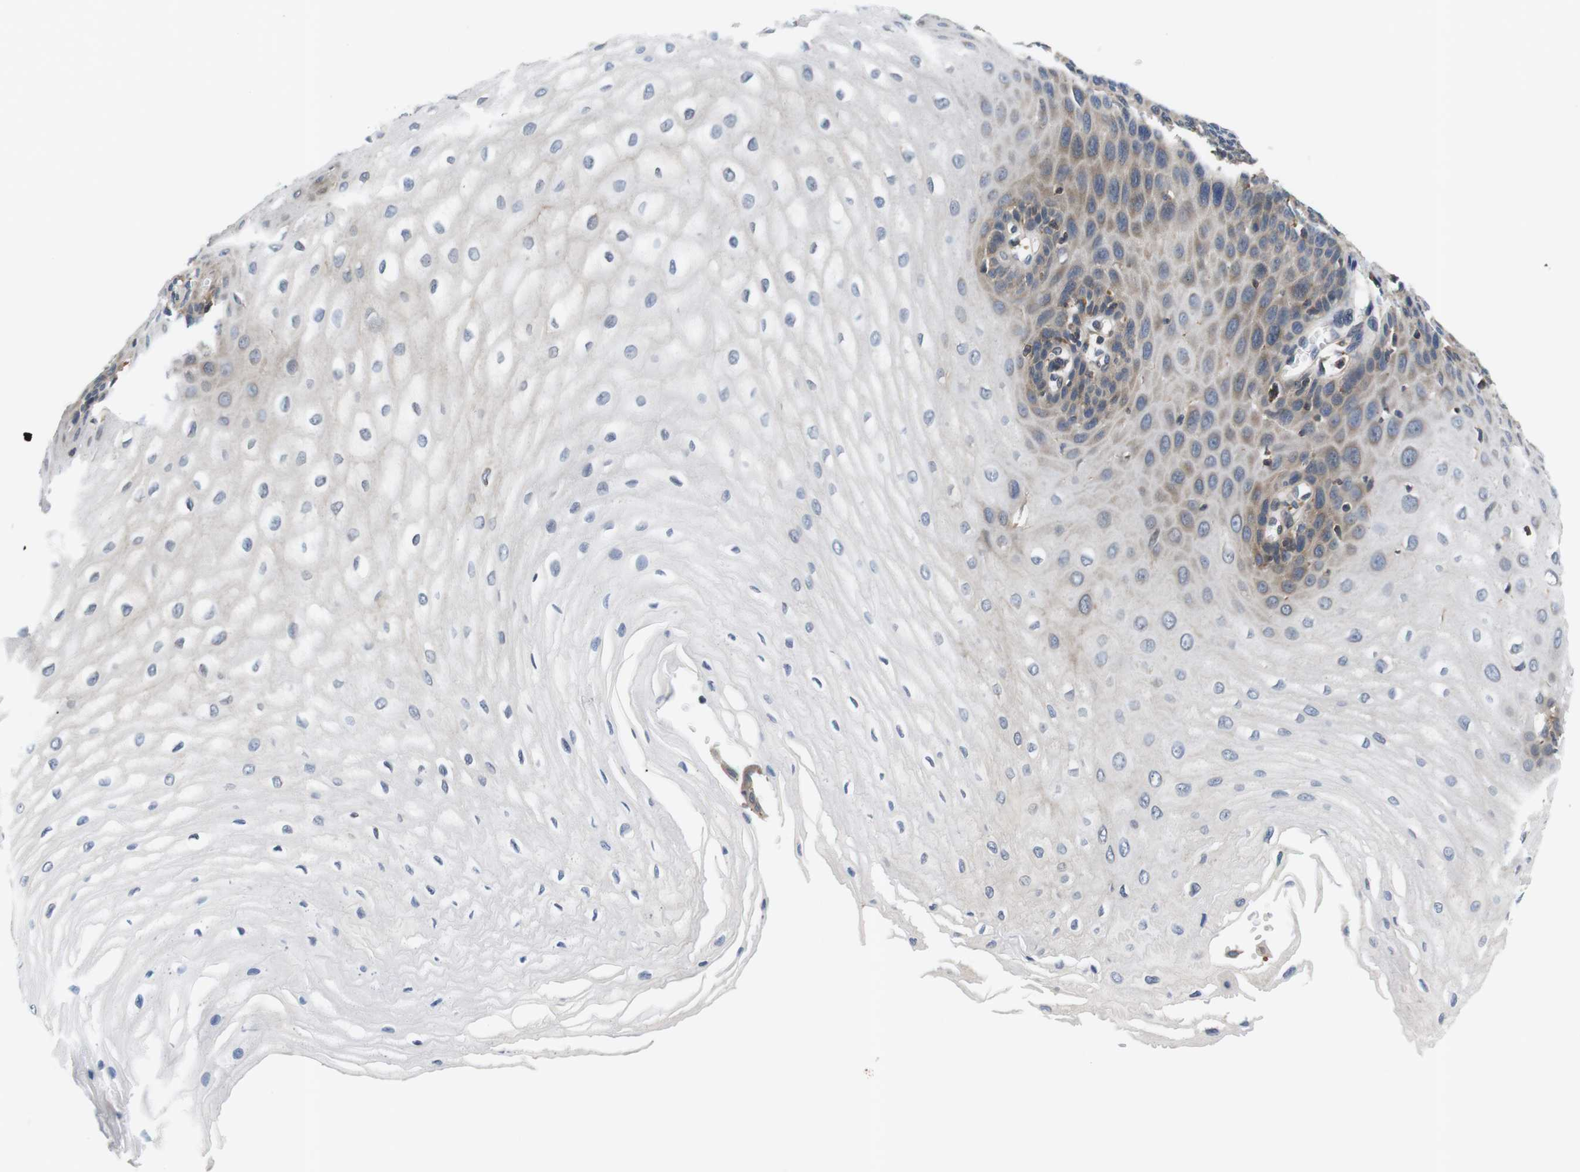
{"staining": {"intensity": "weak", "quantity": ">75%", "location": "cytoplasmic/membranous"}, "tissue": "esophagus", "cell_type": "Squamous epithelial cells", "image_type": "normal", "snomed": [{"axis": "morphology", "description": "Normal tissue, NOS"}, {"axis": "morphology", "description": "Squamous cell carcinoma, NOS"}, {"axis": "topography", "description": "Esophagus"}], "caption": "An IHC micrograph of normal tissue is shown. Protein staining in brown highlights weak cytoplasmic/membranous positivity in esophagus within squamous epithelial cells. (Stains: DAB in brown, nuclei in blue, Microscopy: brightfield microscopy at high magnification).", "gene": "HERPUD2", "patient": {"sex": "male", "age": 65}}